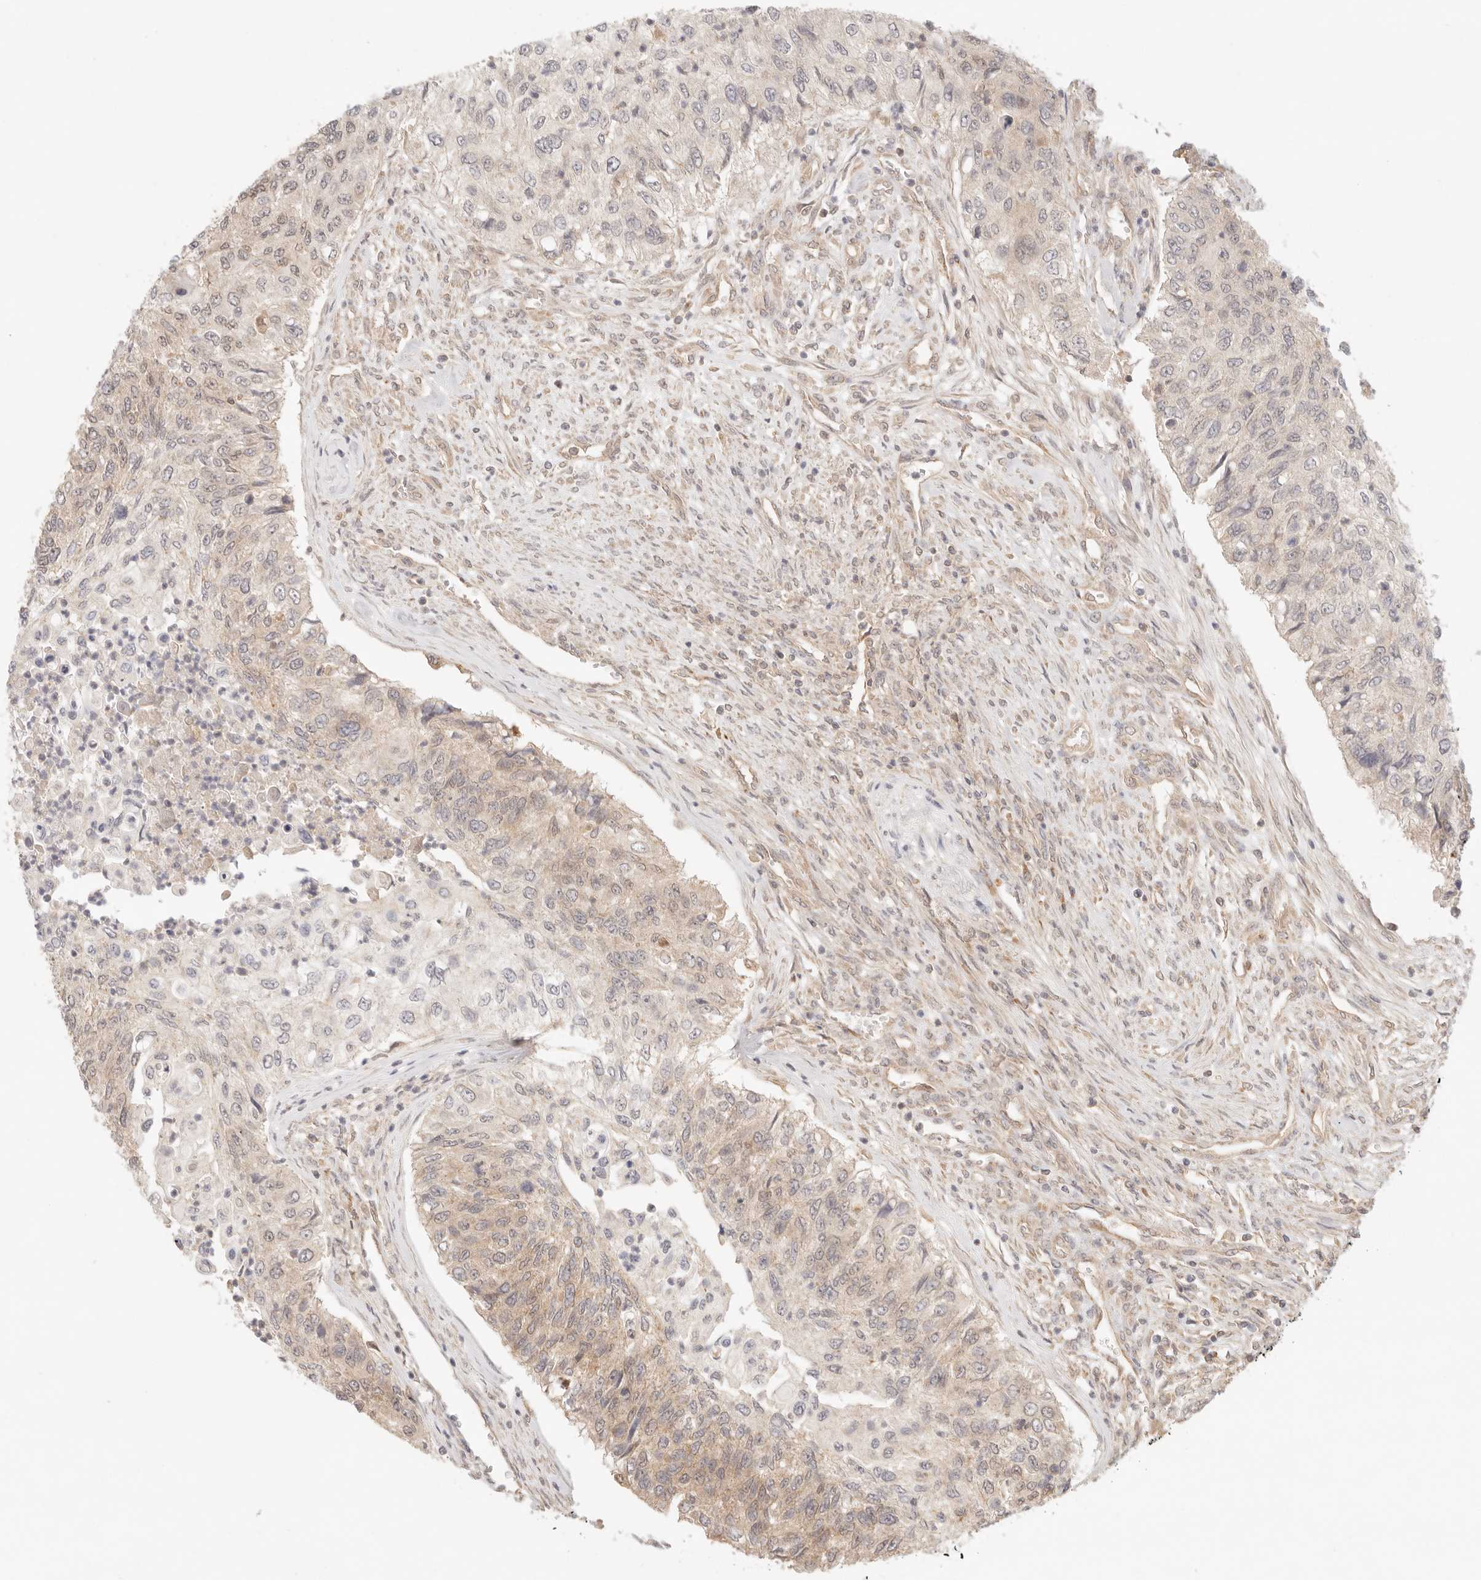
{"staining": {"intensity": "weak", "quantity": "25%-75%", "location": "cytoplasmic/membranous"}, "tissue": "urothelial cancer", "cell_type": "Tumor cells", "image_type": "cancer", "snomed": [{"axis": "morphology", "description": "Urothelial carcinoma, High grade"}, {"axis": "topography", "description": "Urinary bladder"}], "caption": "Weak cytoplasmic/membranous protein positivity is seen in about 25%-75% of tumor cells in urothelial carcinoma (high-grade). Using DAB (brown) and hematoxylin (blue) stains, captured at high magnification using brightfield microscopy.", "gene": "COA6", "patient": {"sex": "female", "age": 60}}